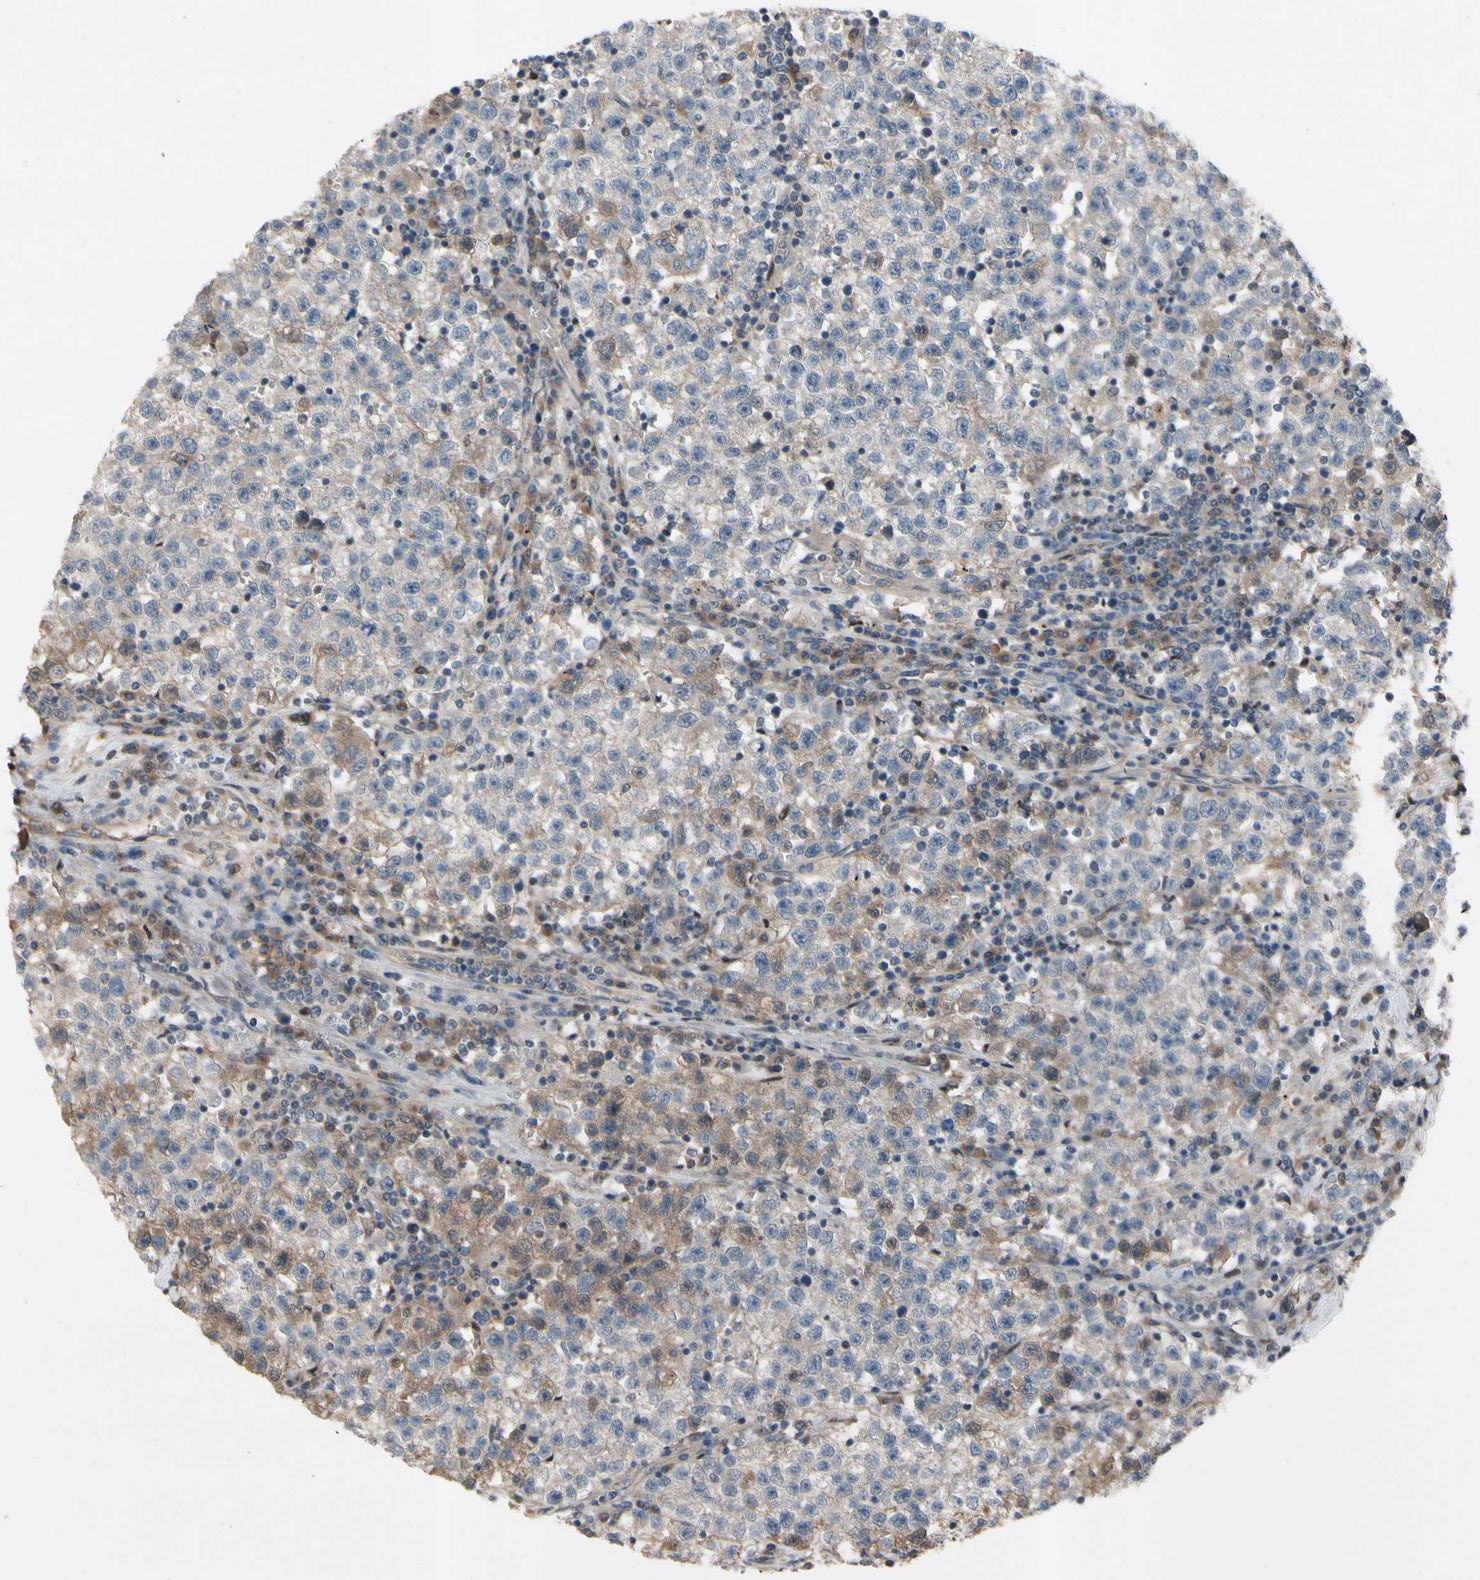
{"staining": {"intensity": "moderate", "quantity": "25%-75%", "location": "cytoplasmic/membranous"}, "tissue": "testis cancer", "cell_type": "Tumor cells", "image_type": "cancer", "snomed": [{"axis": "morphology", "description": "Seminoma, NOS"}, {"axis": "topography", "description": "Testis"}], "caption": "The histopathology image demonstrates a brown stain indicating the presence of a protein in the cytoplasmic/membranous of tumor cells in testis seminoma. The staining is performed using DAB brown chromogen to label protein expression. The nuclei are counter-stained blue using hematoxylin.", "gene": "ICAM5", "patient": {"sex": "male", "age": 22}}